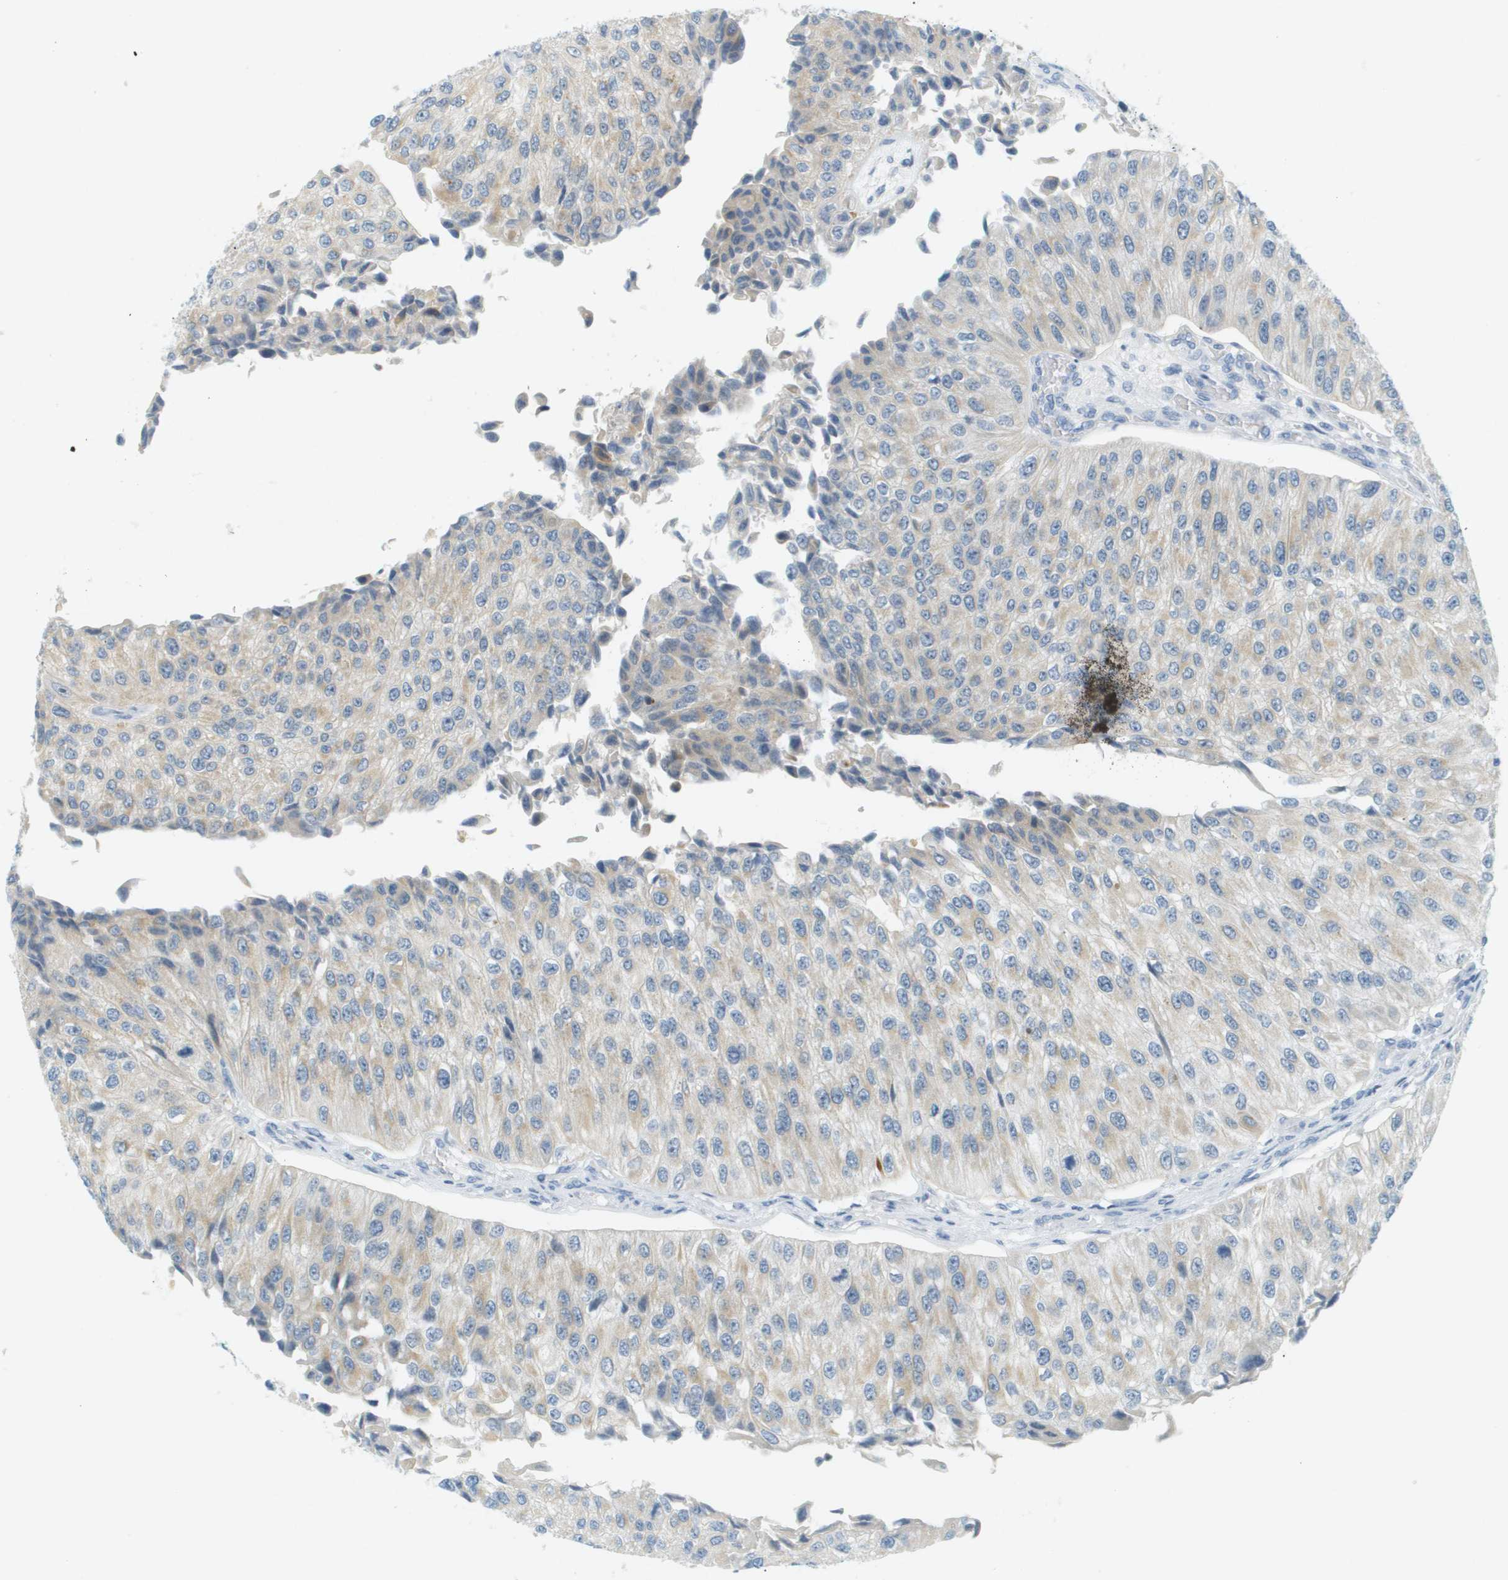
{"staining": {"intensity": "weak", "quantity": "25%-75%", "location": "cytoplasmic/membranous"}, "tissue": "urothelial cancer", "cell_type": "Tumor cells", "image_type": "cancer", "snomed": [{"axis": "morphology", "description": "Urothelial carcinoma, High grade"}, {"axis": "topography", "description": "Kidney"}, {"axis": "topography", "description": "Urinary bladder"}], "caption": "Tumor cells show low levels of weak cytoplasmic/membranous positivity in about 25%-75% of cells in urothelial carcinoma (high-grade).", "gene": "SMYD5", "patient": {"sex": "male", "age": 77}}